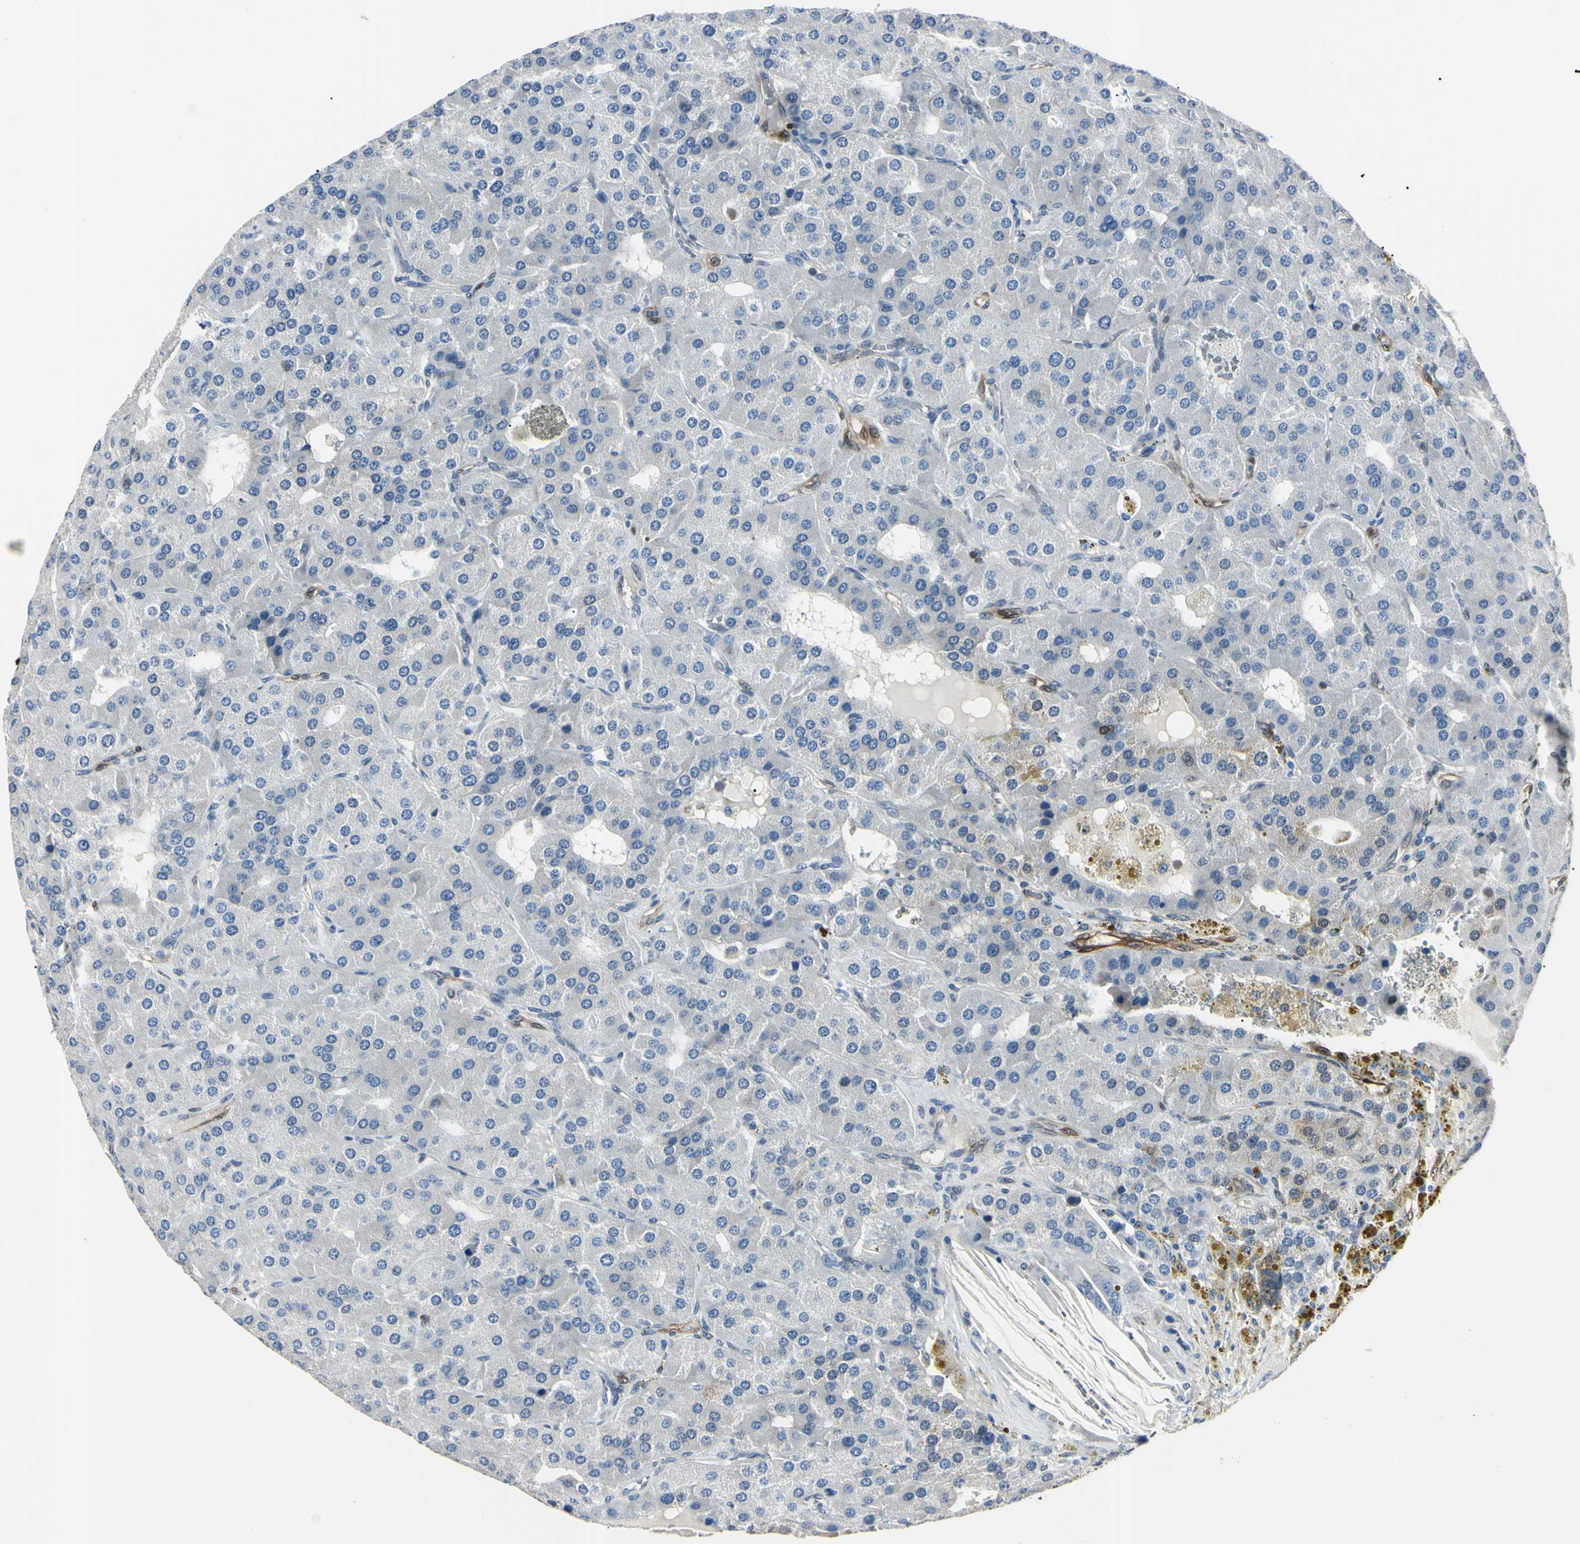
{"staining": {"intensity": "strong", "quantity": "25%-75%", "location": "cytoplasmic/membranous,nuclear"}, "tissue": "parathyroid gland", "cell_type": "Glandular cells", "image_type": "normal", "snomed": [{"axis": "morphology", "description": "Normal tissue, NOS"}, {"axis": "morphology", "description": "Adenoma, NOS"}, {"axis": "topography", "description": "Parathyroid gland"}], "caption": "Protein staining displays strong cytoplasmic/membranous,nuclear positivity in about 25%-75% of glandular cells in unremarkable parathyroid gland.", "gene": "AKR1C3", "patient": {"sex": "female", "age": 86}}